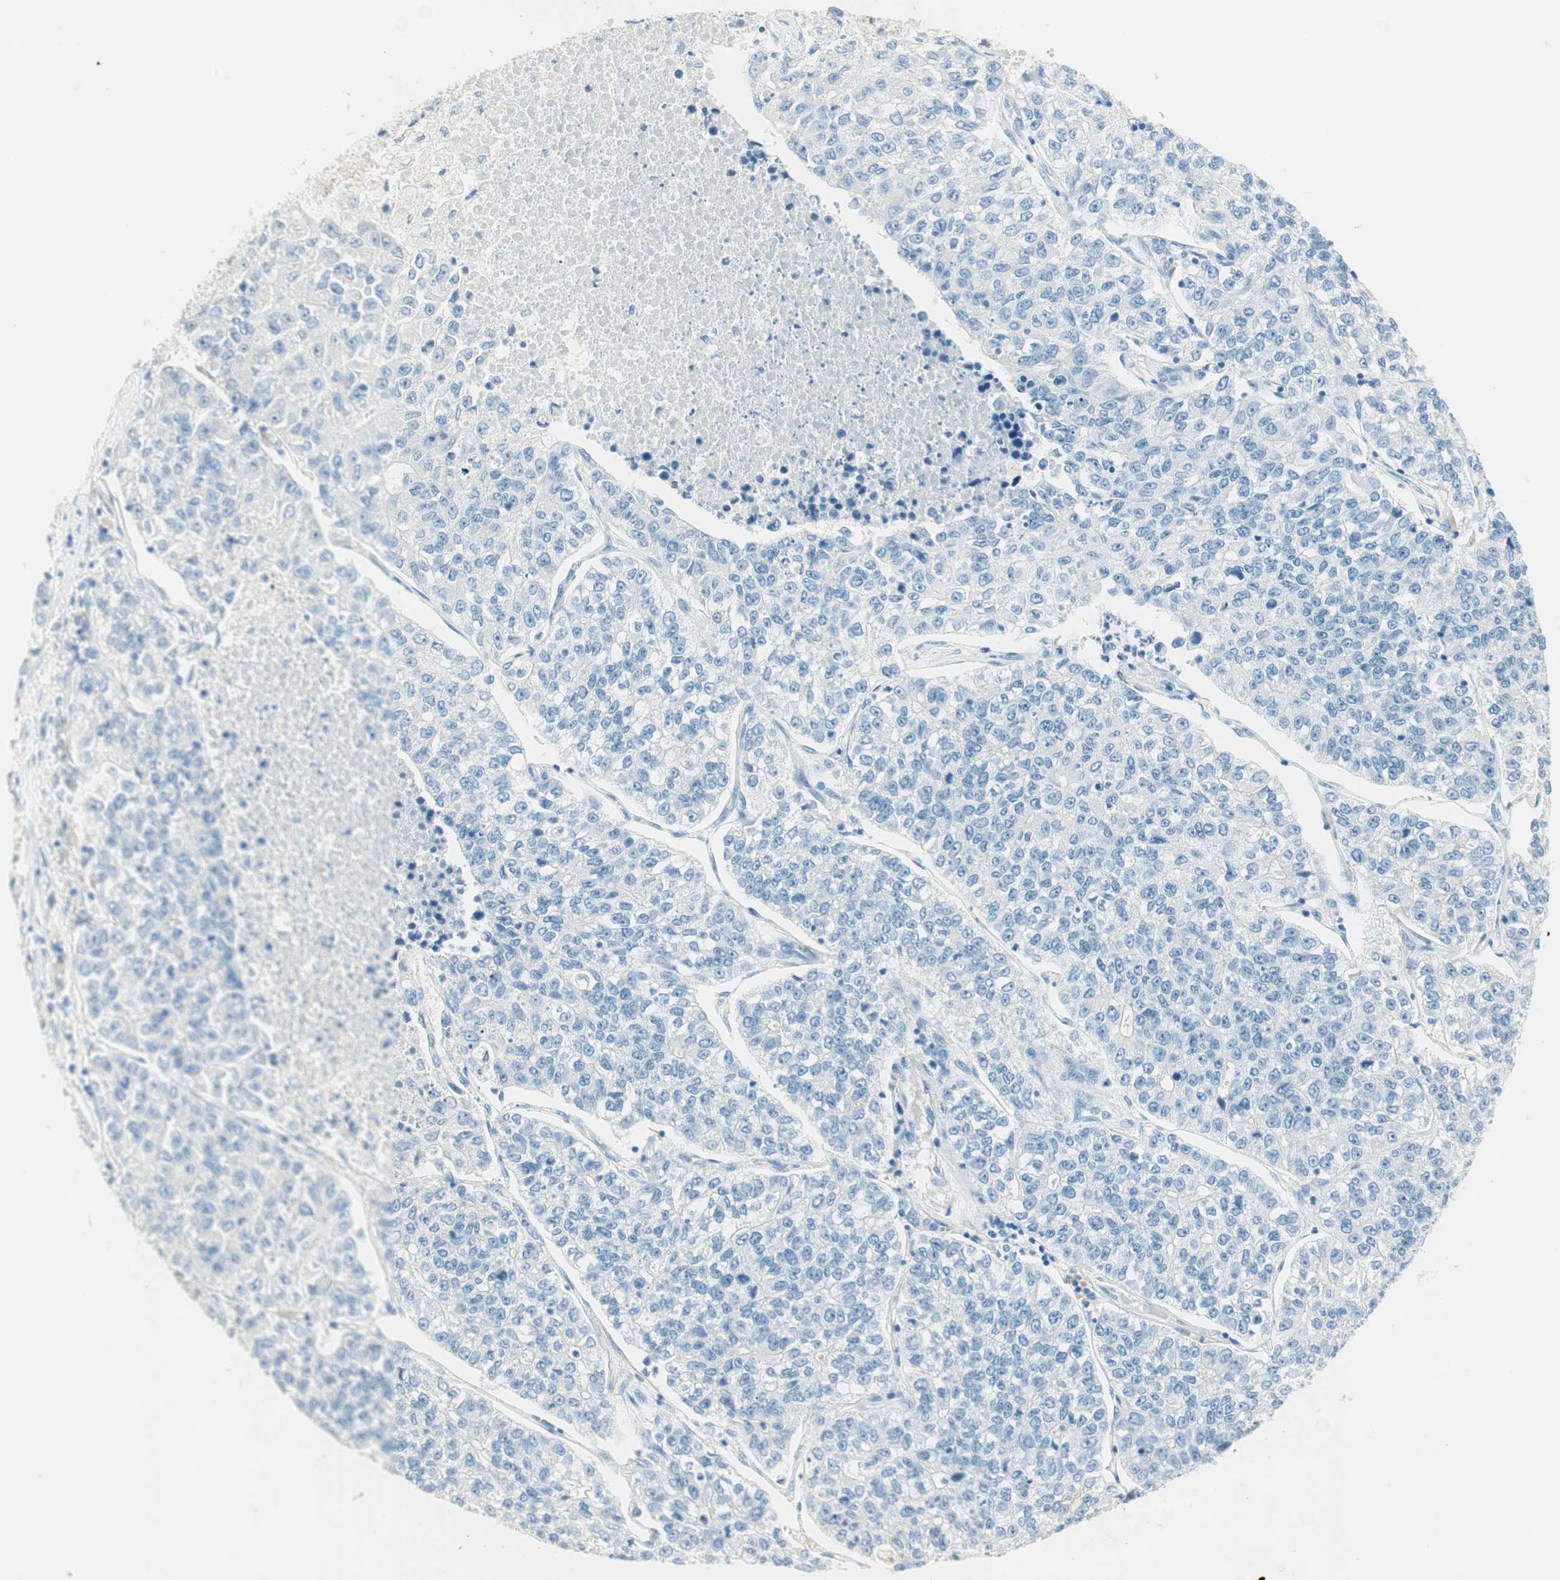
{"staining": {"intensity": "negative", "quantity": "none", "location": "none"}, "tissue": "lung cancer", "cell_type": "Tumor cells", "image_type": "cancer", "snomed": [{"axis": "morphology", "description": "Adenocarcinoma, NOS"}, {"axis": "topography", "description": "Lung"}], "caption": "The photomicrograph displays no significant positivity in tumor cells of adenocarcinoma (lung).", "gene": "HPGD", "patient": {"sex": "male", "age": 49}}